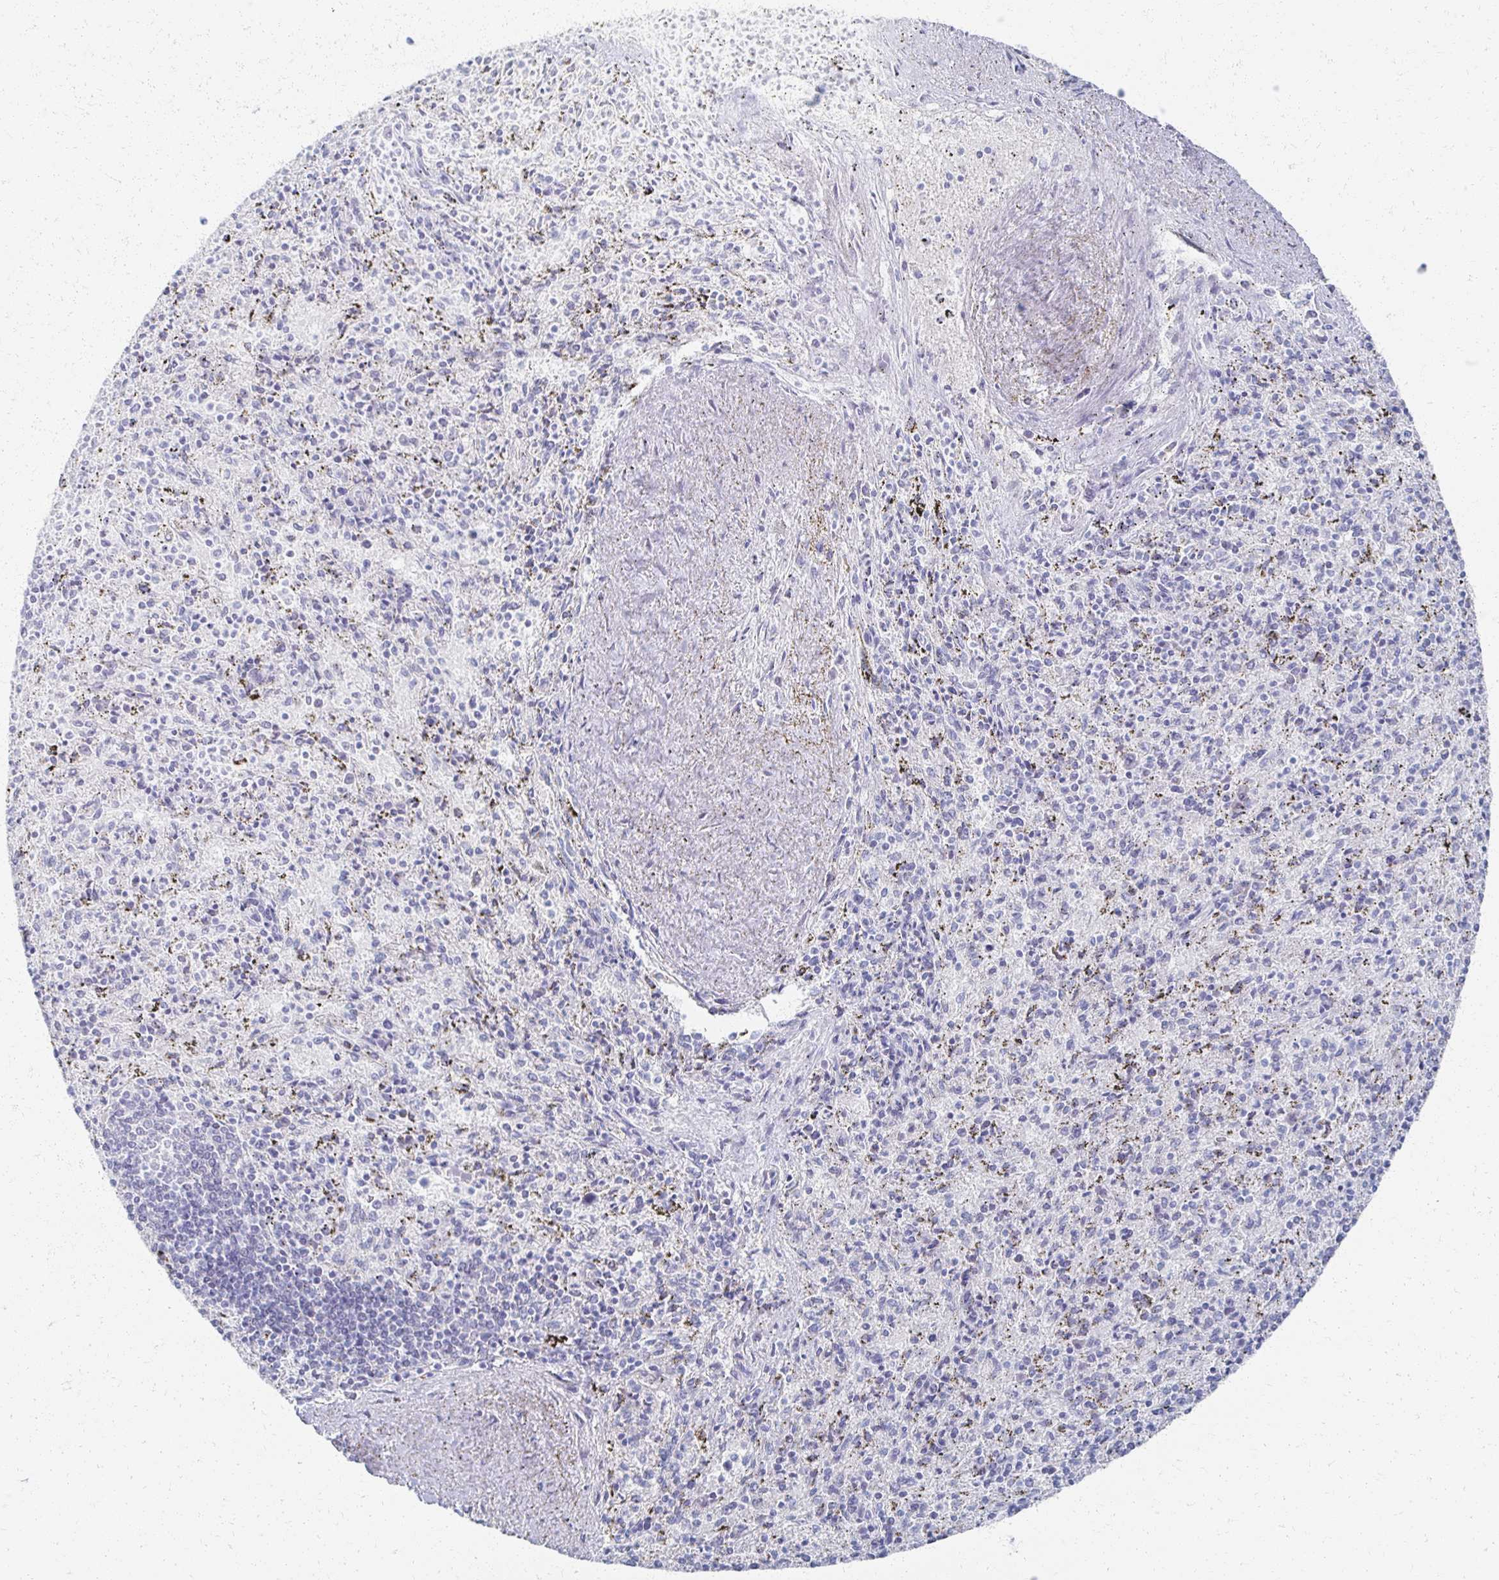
{"staining": {"intensity": "negative", "quantity": "none", "location": "none"}, "tissue": "spleen", "cell_type": "Cells in red pulp", "image_type": "normal", "snomed": [{"axis": "morphology", "description": "Normal tissue, NOS"}, {"axis": "topography", "description": "Spleen"}], "caption": "Immunohistochemistry photomicrograph of normal human spleen stained for a protein (brown), which exhibits no staining in cells in red pulp.", "gene": "PRR20A", "patient": {"sex": "male", "age": 57}}